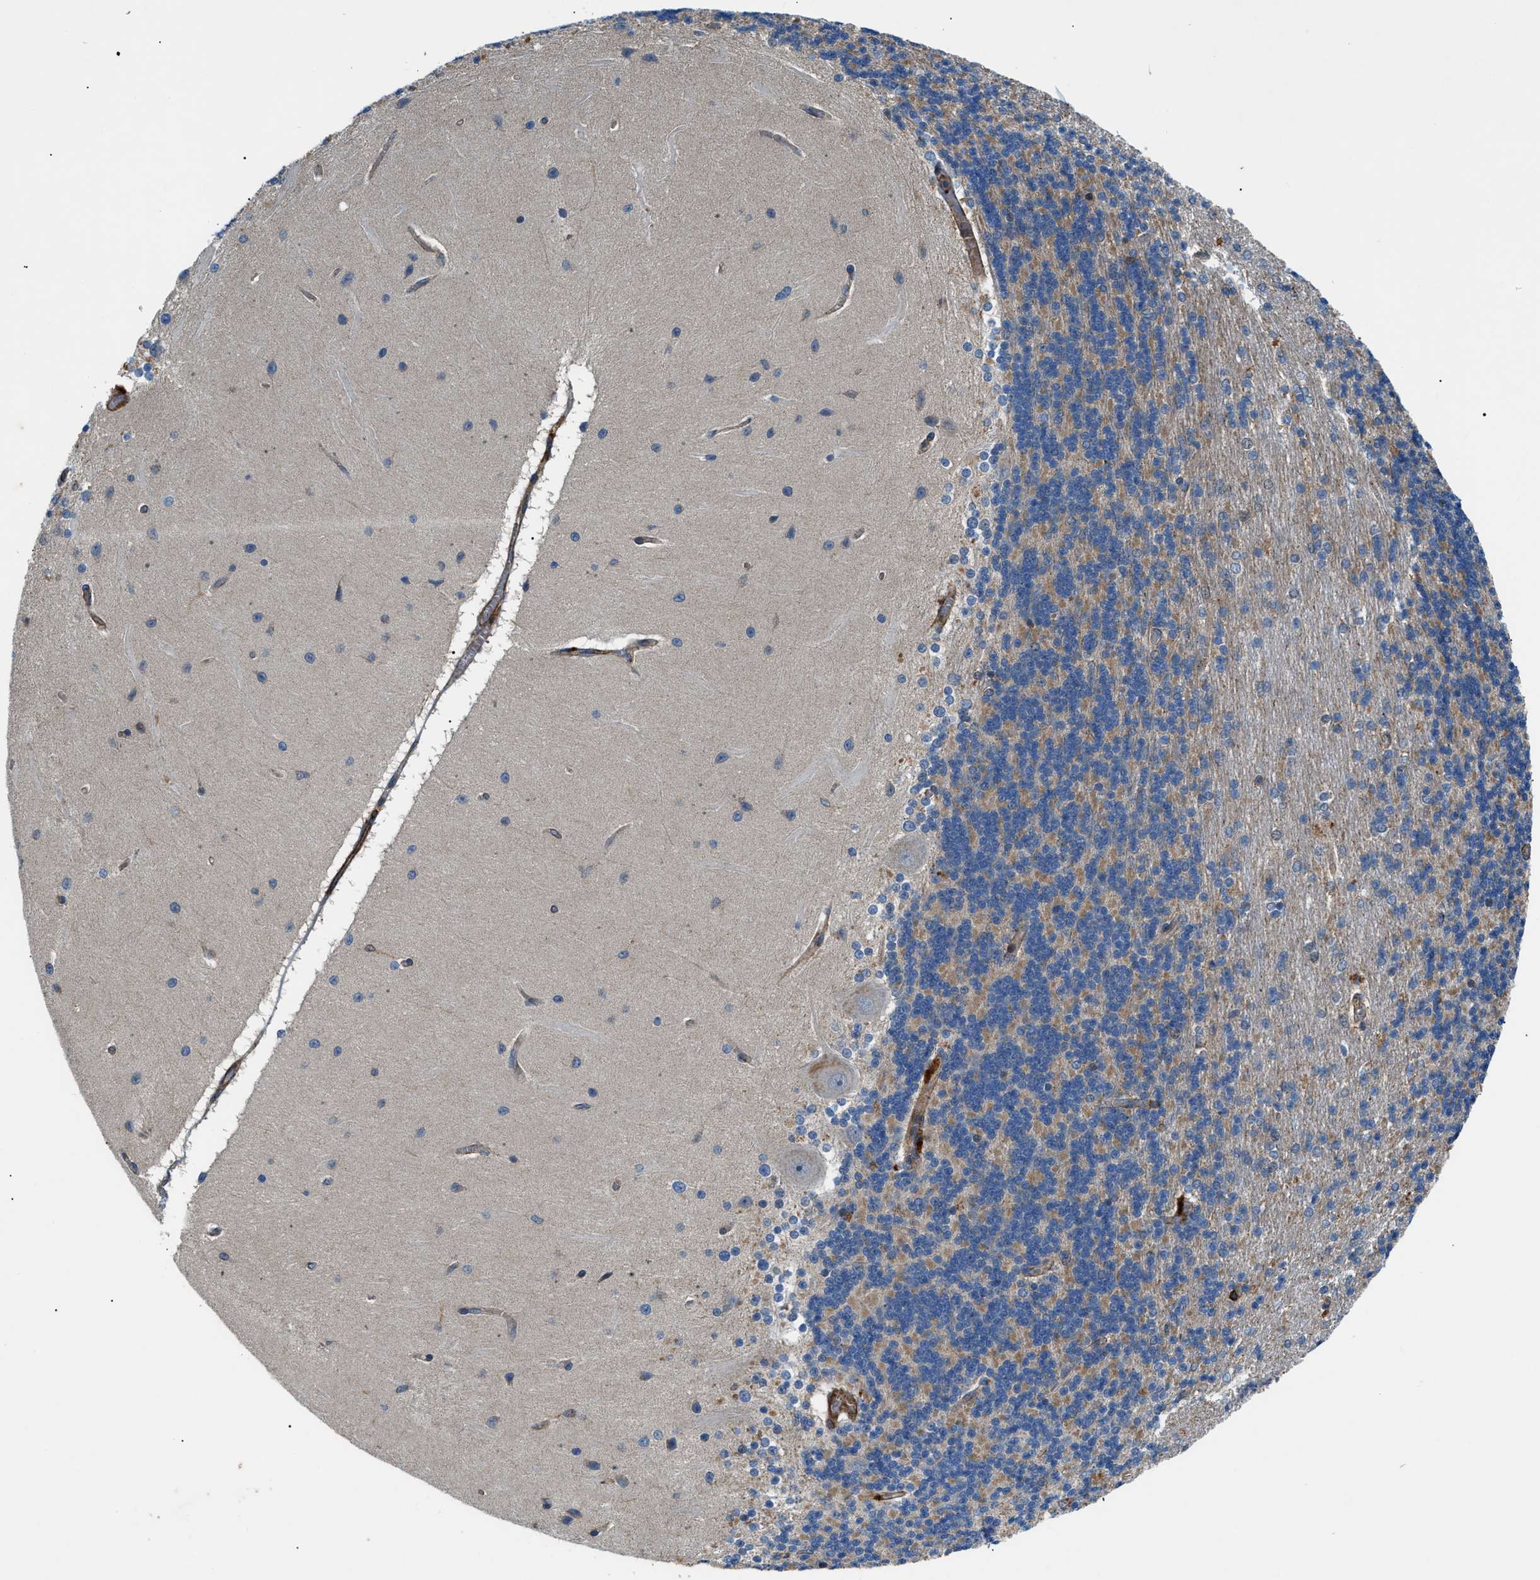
{"staining": {"intensity": "moderate", "quantity": "25%-75%", "location": "cytoplasmic/membranous"}, "tissue": "cerebellum", "cell_type": "Cells in granular layer", "image_type": "normal", "snomed": [{"axis": "morphology", "description": "Normal tissue, NOS"}, {"axis": "topography", "description": "Cerebellum"}], "caption": "Immunohistochemical staining of unremarkable human cerebellum reveals medium levels of moderate cytoplasmic/membranous expression in about 25%-75% of cells in granular layer. (Stains: DAB (3,3'-diaminobenzidine) in brown, nuclei in blue, Microscopy: brightfield microscopy at high magnification).", "gene": "DHODH", "patient": {"sex": "female", "age": 54}}